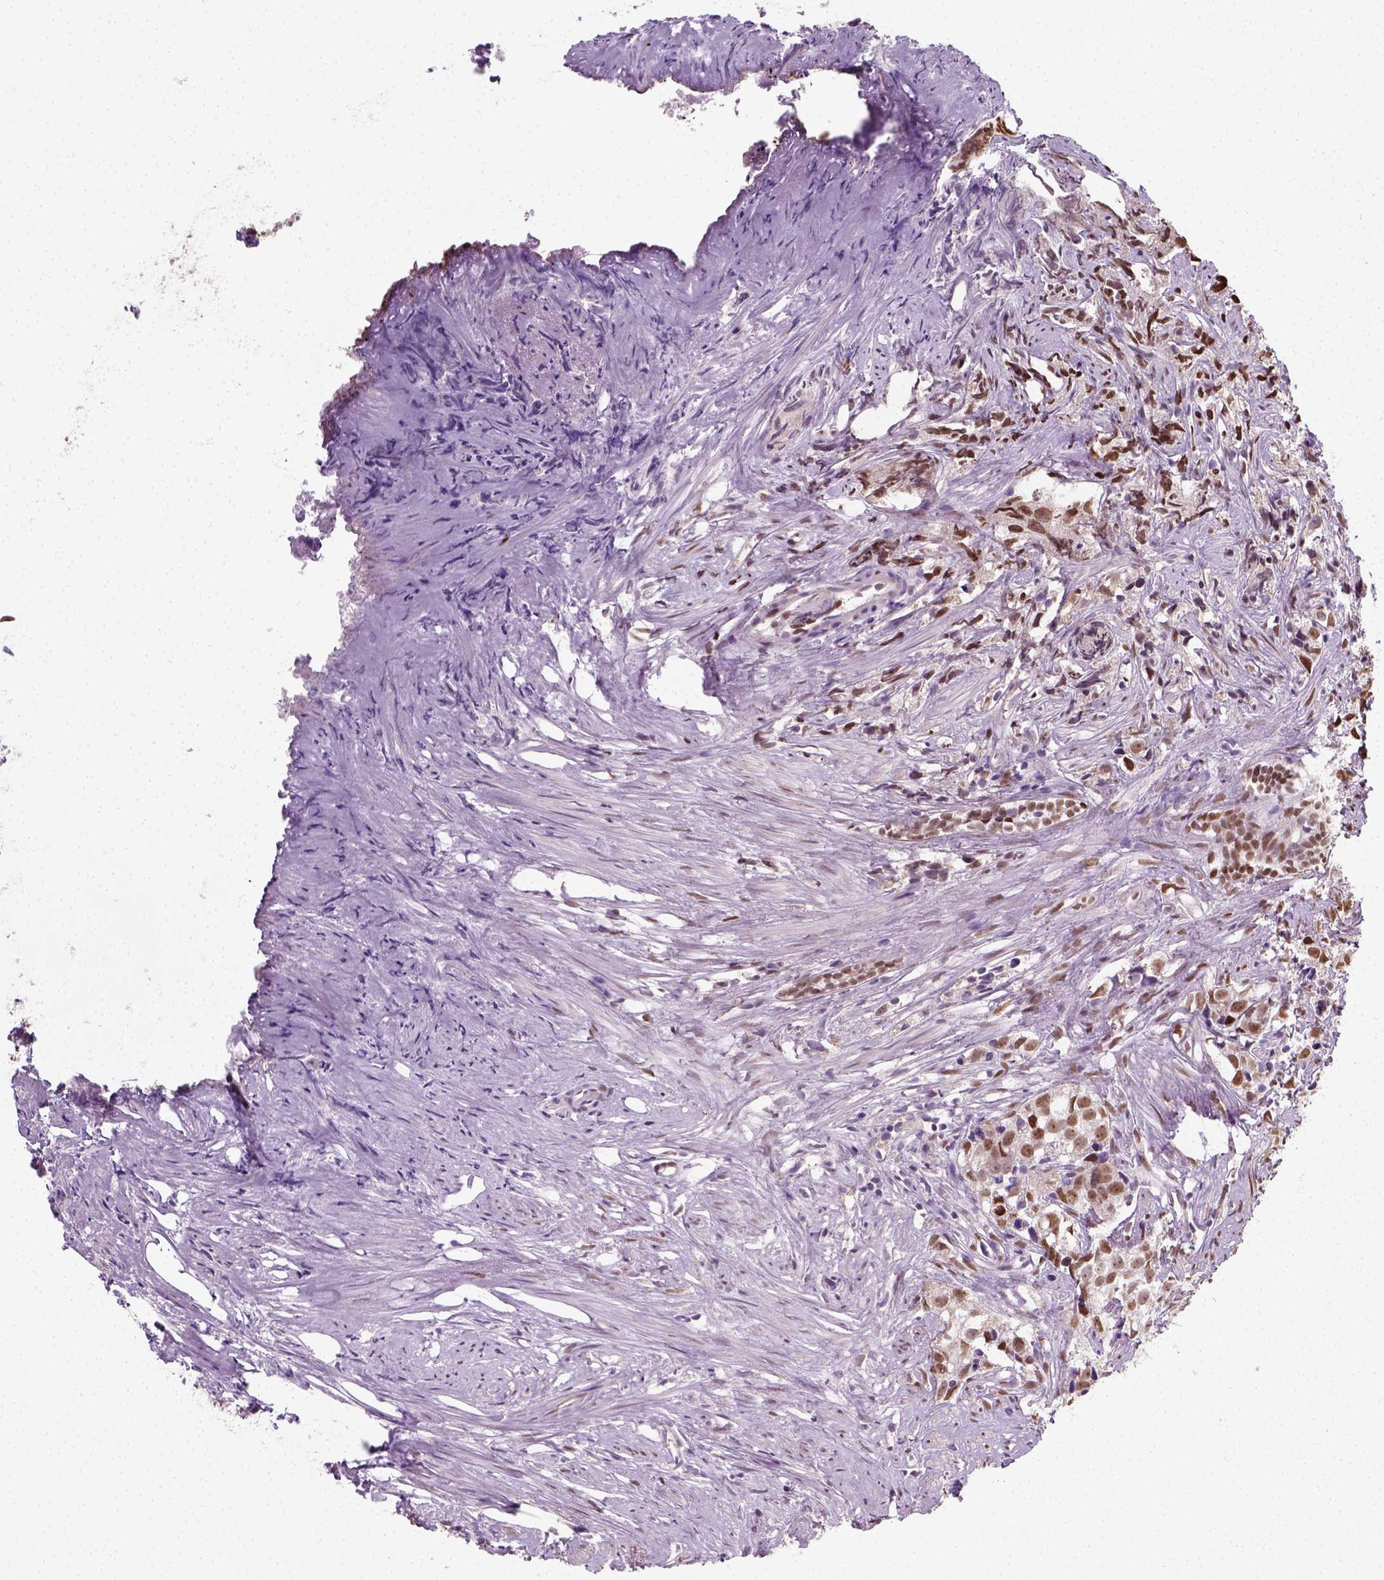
{"staining": {"intensity": "moderate", "quantity": ">75%", "location": "nuclear"}, "tissue": "prostate cancer", "cell_type": "Tumor cells", "image_type": "cancer", "snomed": [{"axis": "morphology", "description": "Adenocarcinoma, High grade"}, {"axis": "topography", "description": "Prostate"}], "caption": "IHC histopathology image of prostate cancer (high-grade adenocarcinoma) stained for a protein (brown), which shows medium levels of moderate nuclear staining in approximately >75% of tumor cells.", "gene": "C1orf112", "patient": {"sex": "male", "age": 68}}